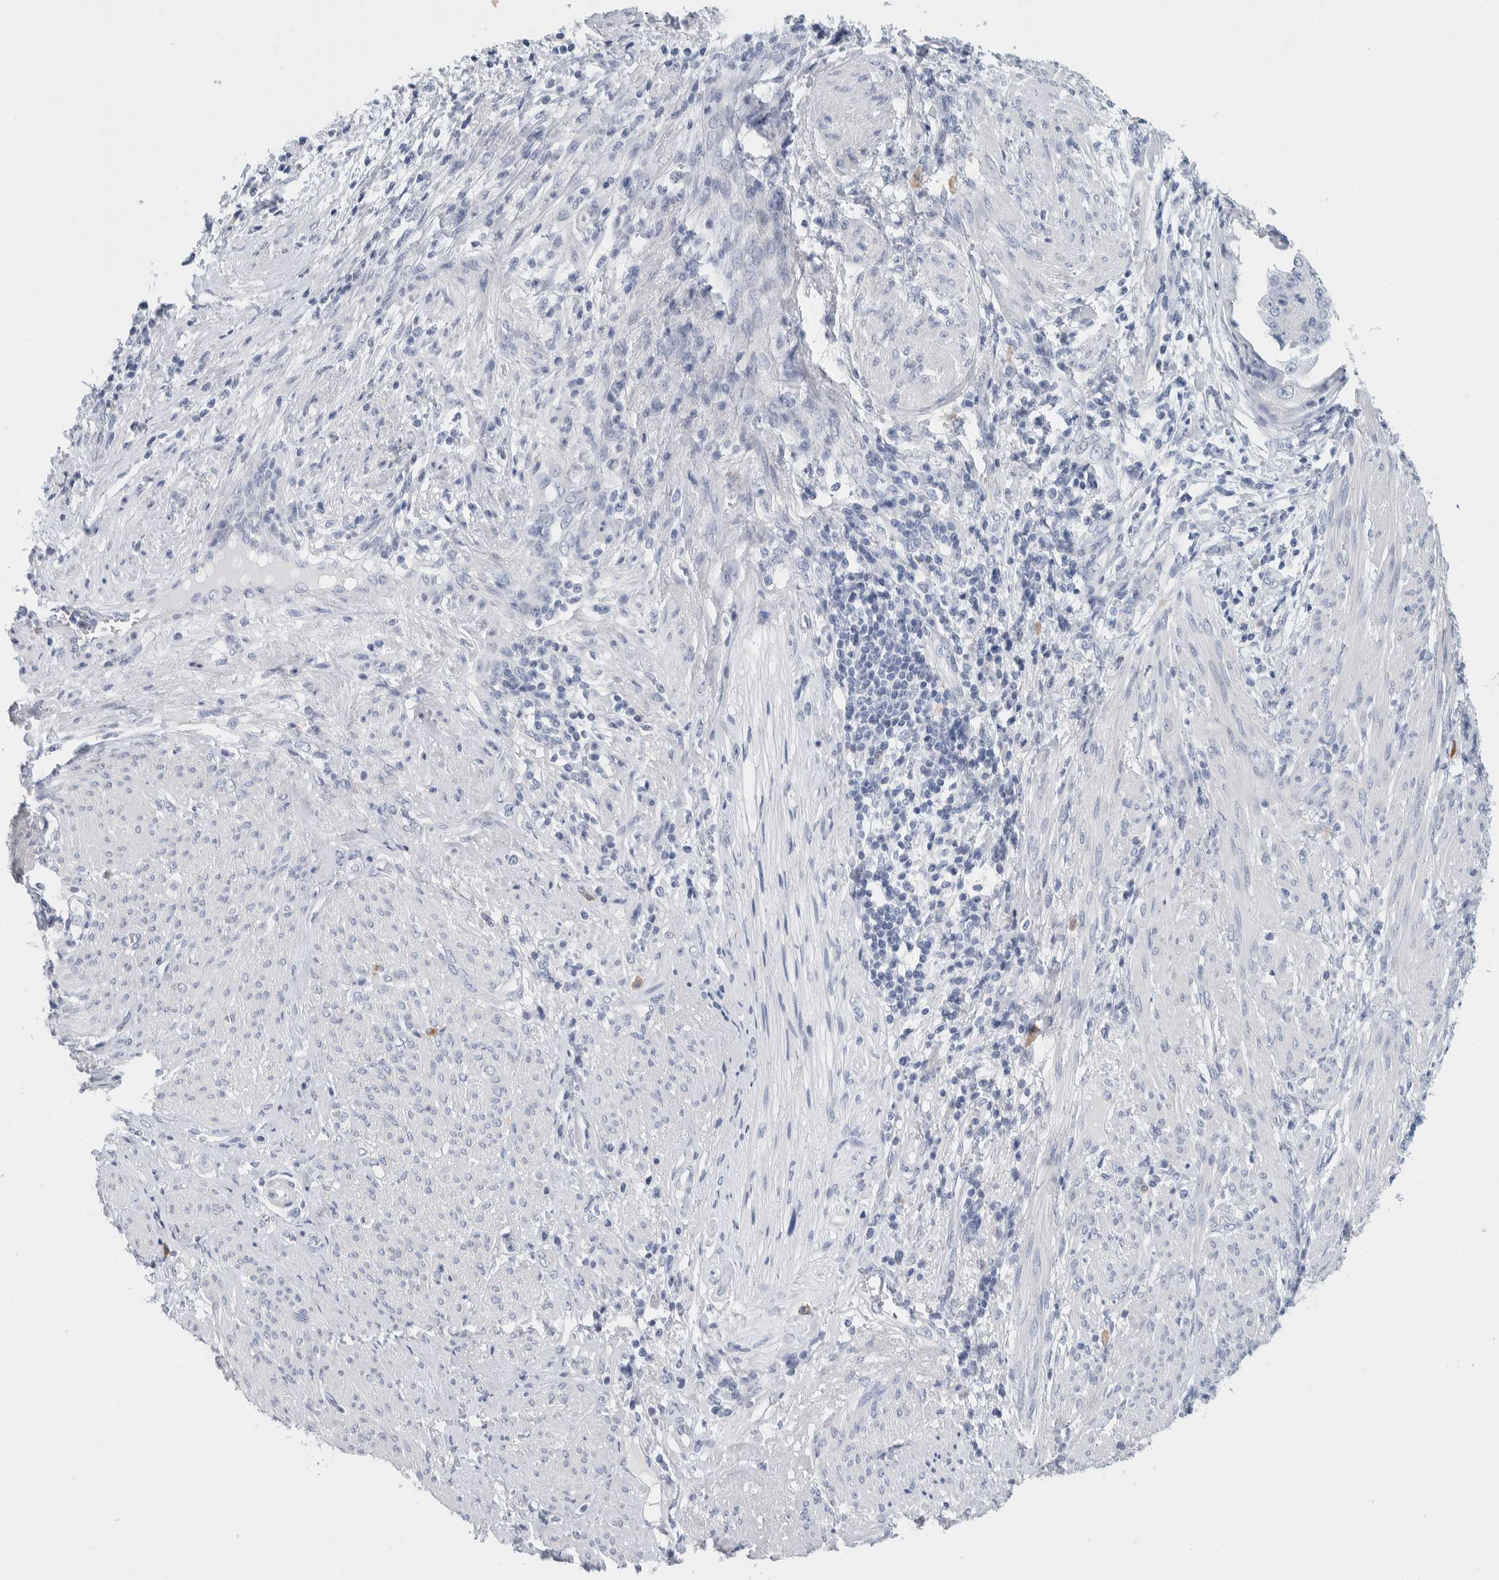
{"staining": {"intensity": "negative", "quantity": "none", "location": "none"}, "tissue": "endometrial cancer", "cell_type": "Tumor cells", "image_type": "cancer", "snomed": [{"axis": "morphology", "description": "Adenocarcinoma, NOS"}, {"axis": "topography", "description": "Endometrium"}], "caption": "Tumor cells are negative for protein expression in human endometrial cancer (adenocarcinoma).", "gene": "SCN2A", "patient": {"sex": "female", "age": 85}}